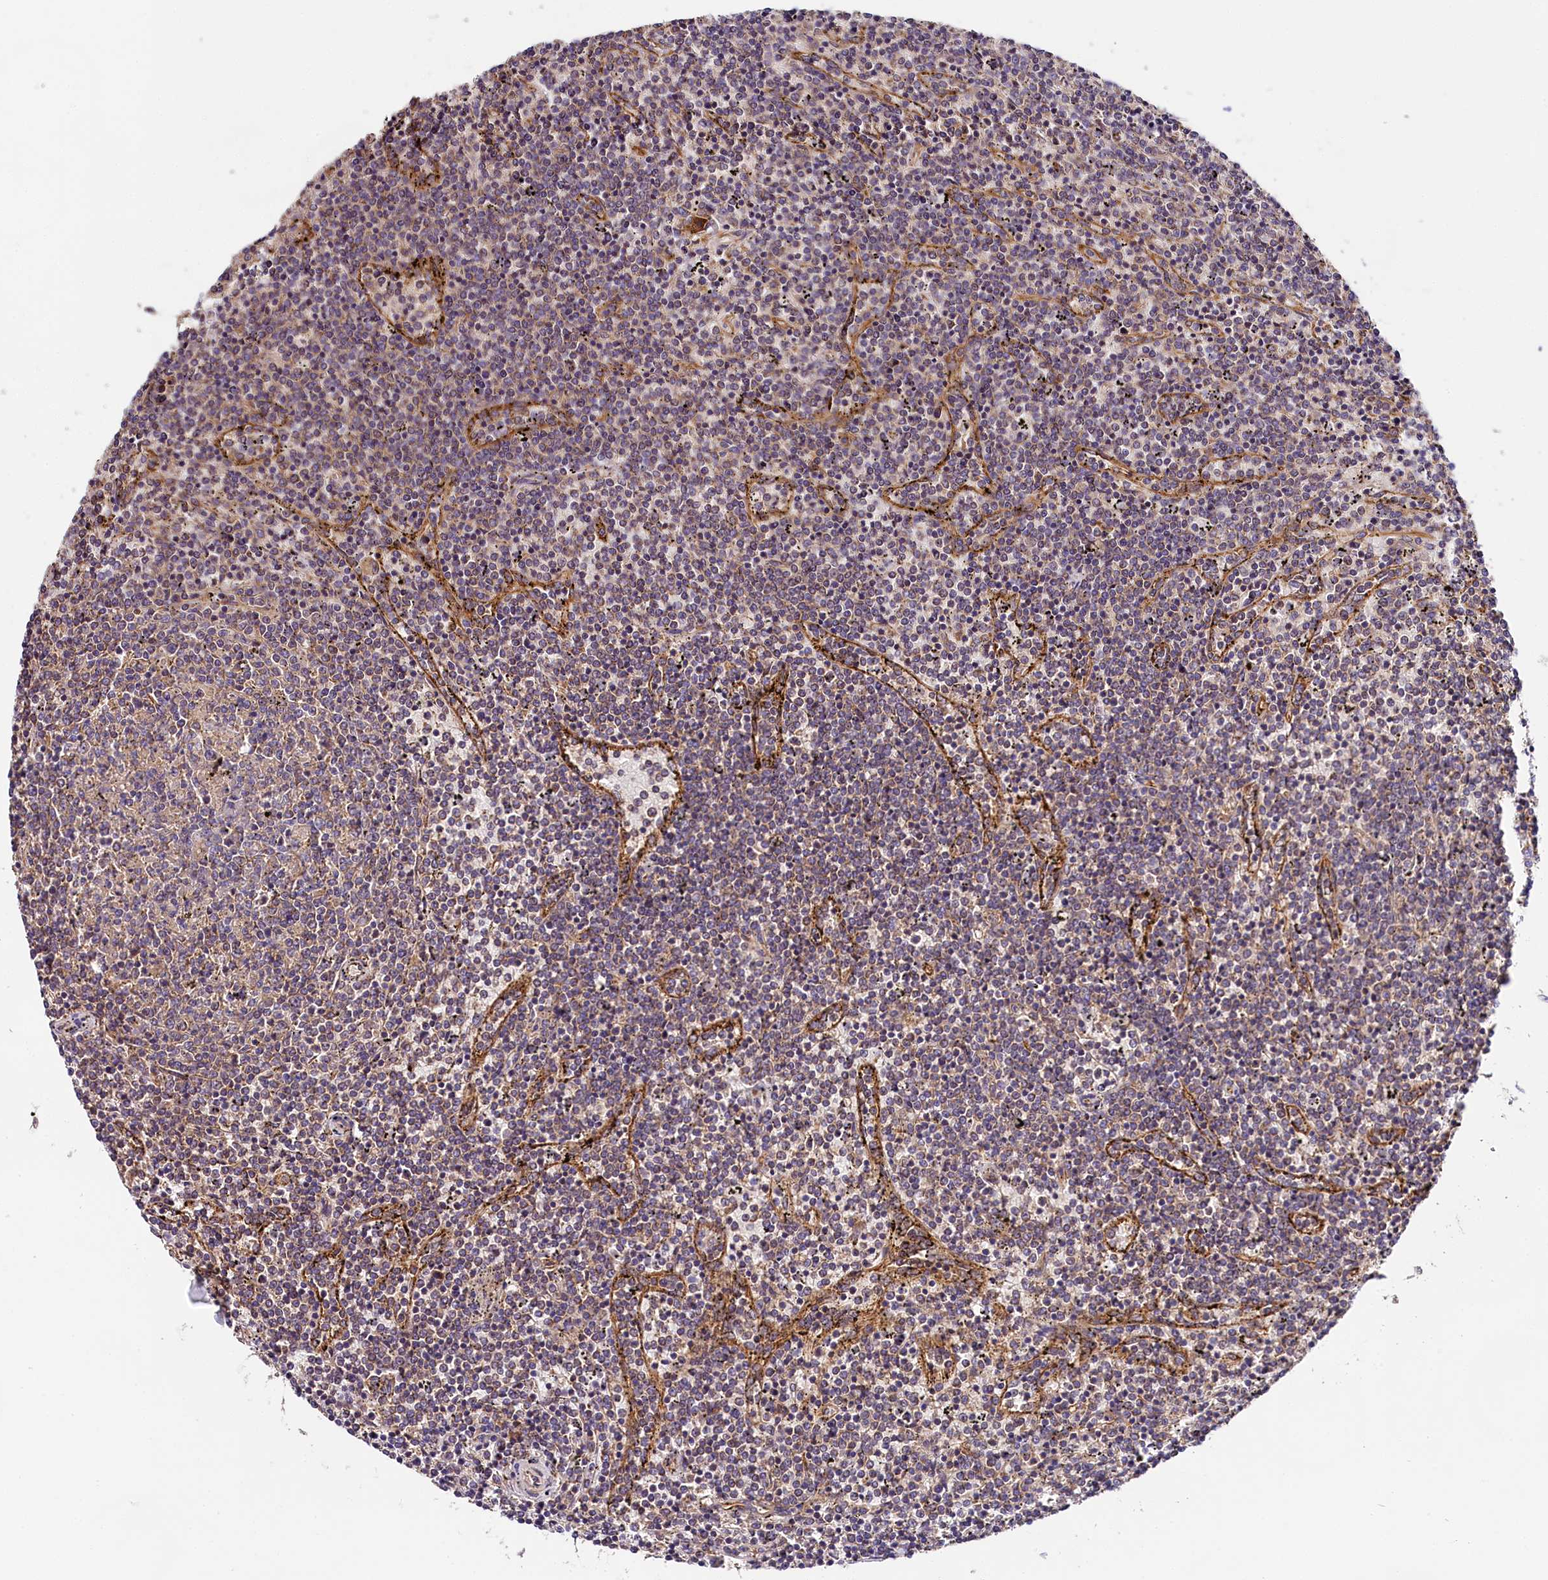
{"staining": {"intensity": "negative", "quantity": "none", "location": "none"}, "tissue": "lymphoma", "cell_type": "Tumor cells", "image_type": "cancer", "snomed": [{"axis": "morphology", "description": "Malignant lymphoma, non-Hodgkin's type, Low grade"}, {"axis": "topography", "description": "Spleen"}], "caption": "Tumor cells show no significant positivity in low-grade malignant lymphoma, non-Hodgkin's type. The staining is performed using DAB brown chromogen with nuclei counter-stained in using hematoxylin.", "gene": "SPG11", "patient": {"sex": "female", "age": 50}}